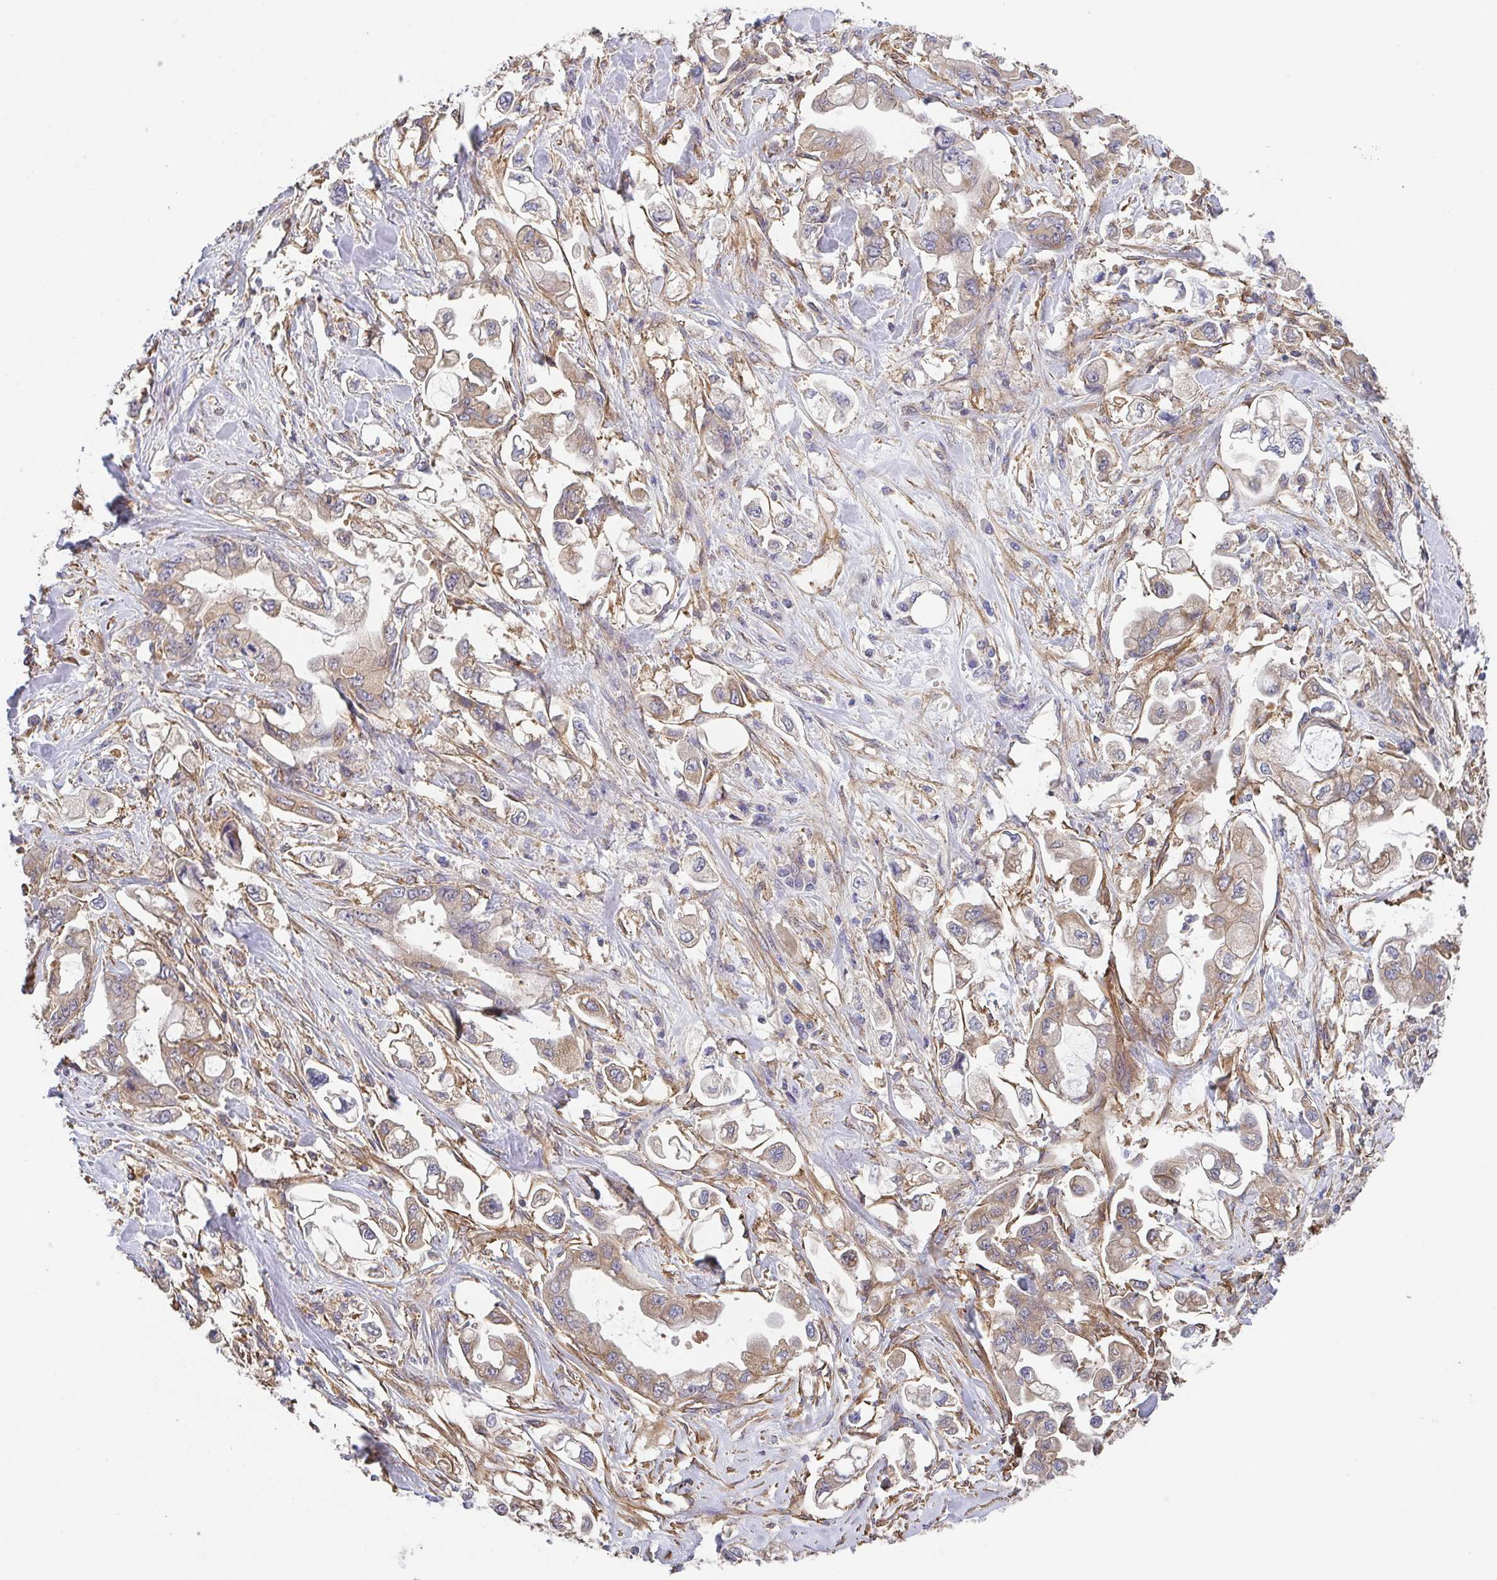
{"staining": {"intensity": "weak", "quantity": "25%-75%", "location": "cytoplasmic/membranous"}, "tissue": "stomach cancer", "cell_type": "Tumor cells", "image_type": "cancer", "snomed": [{"axis": "morphology", "description": "Adenocarcinoma, NOS"}, {"axis": "topography", "description": "Stomach"}], "caption": "This image shows stomach cancer stained with immunohistochemistry to label a protein in brown. The cytoplasmic/membranous of tumor cells show weak positivity for the protein. Nuclei are counter-stained blue.", "gene": "TMEM229A", "patient": {"sex": "male", "age": 62}}